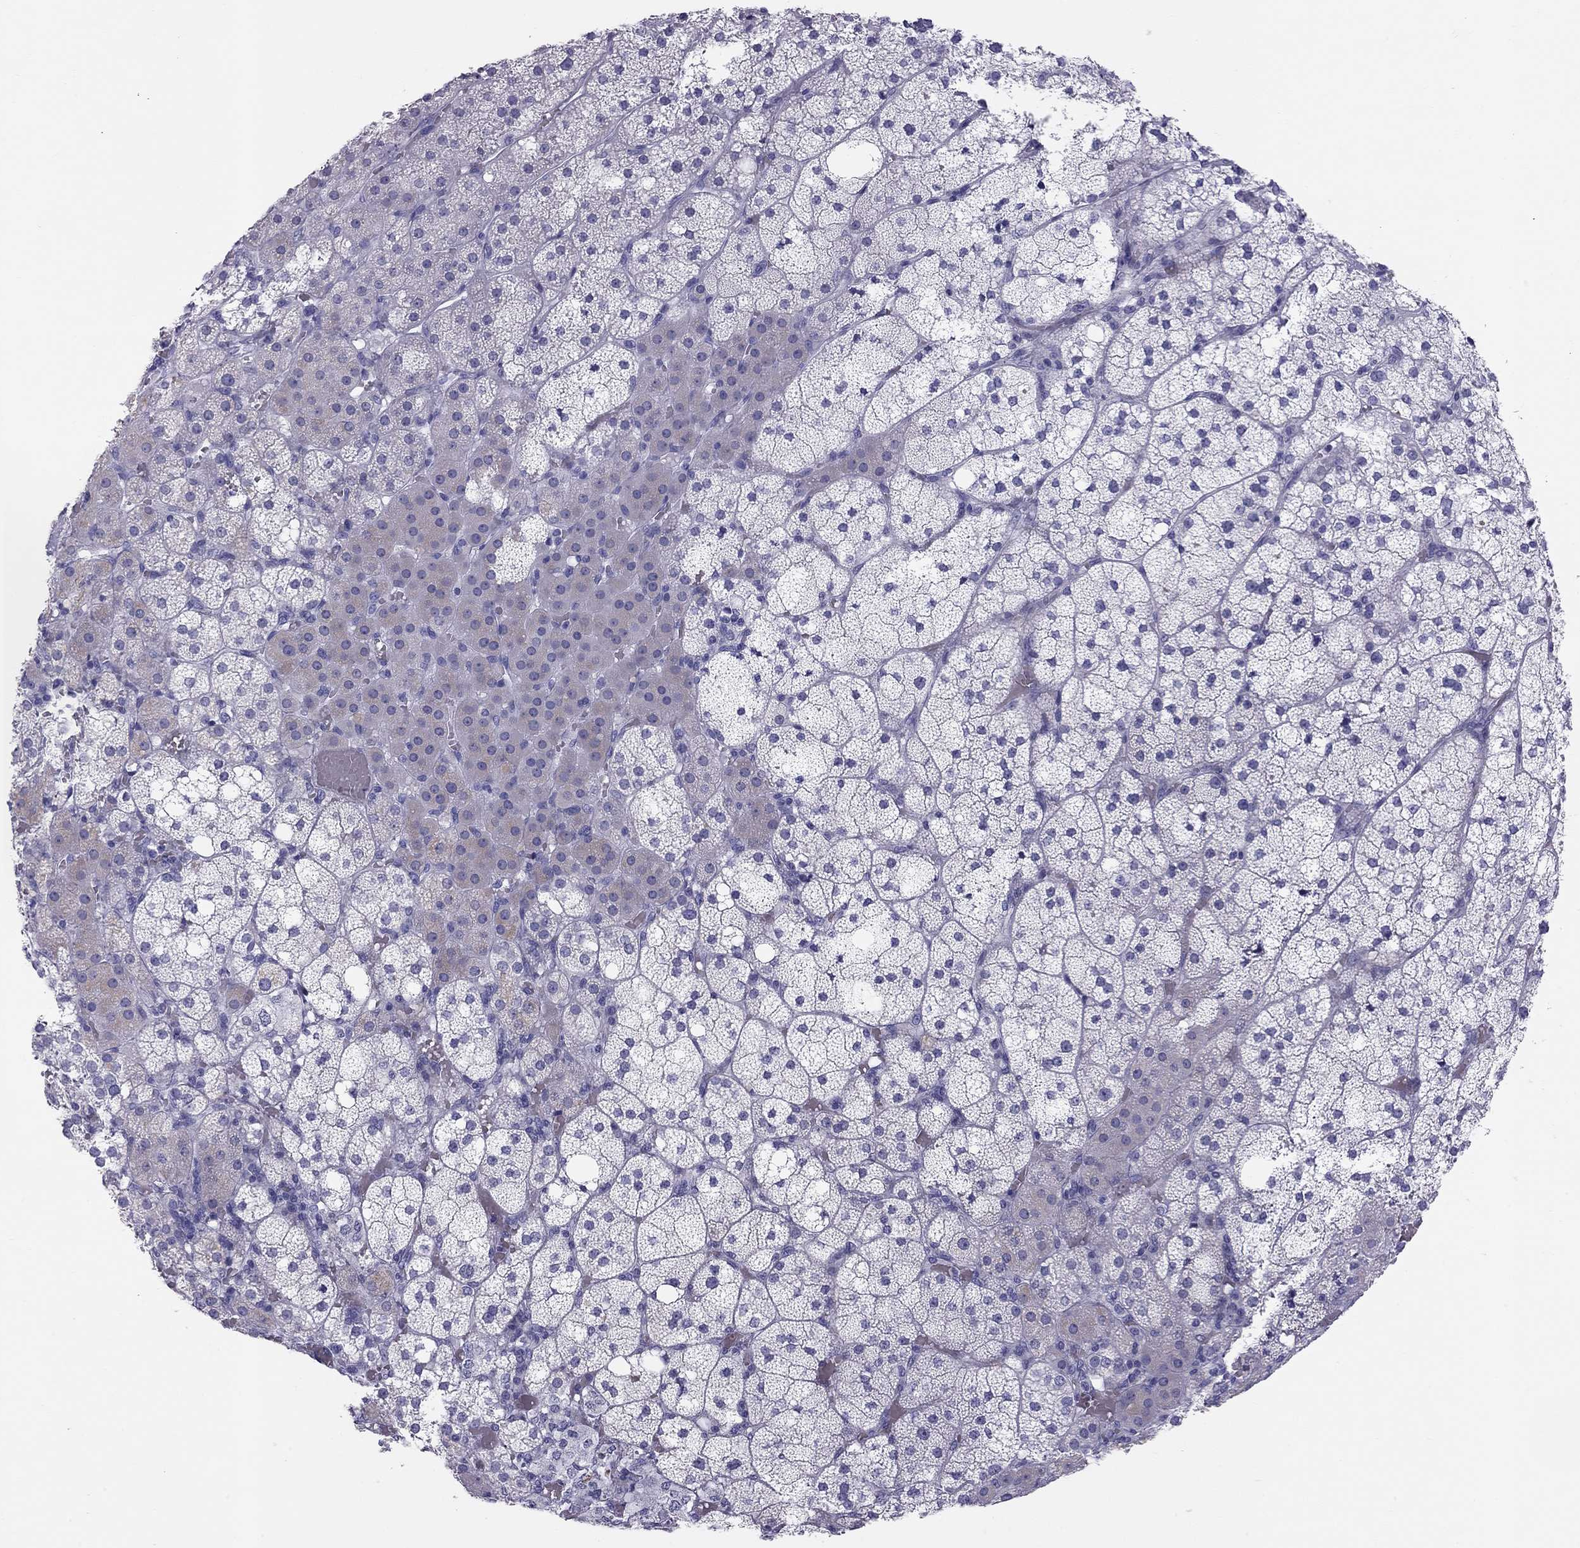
{"staining": {"intensity": "negative", "quantity": "none", "location": "none"}, "tissue": "adrenal gland", "cell_type": "Glandular cells", "image_type": "normal", "snomed": [{"axis": "morphology", "description": "Normal tissue, NOS"}, {"axis": "topography", "description": "Adrenal gland"}], "caption": "The histopathology image reveals no staining of glandular cells in unremarkable adrenal gland.", "gene": "TRPM3", "patient": {"sex": "male", "age": 53}}